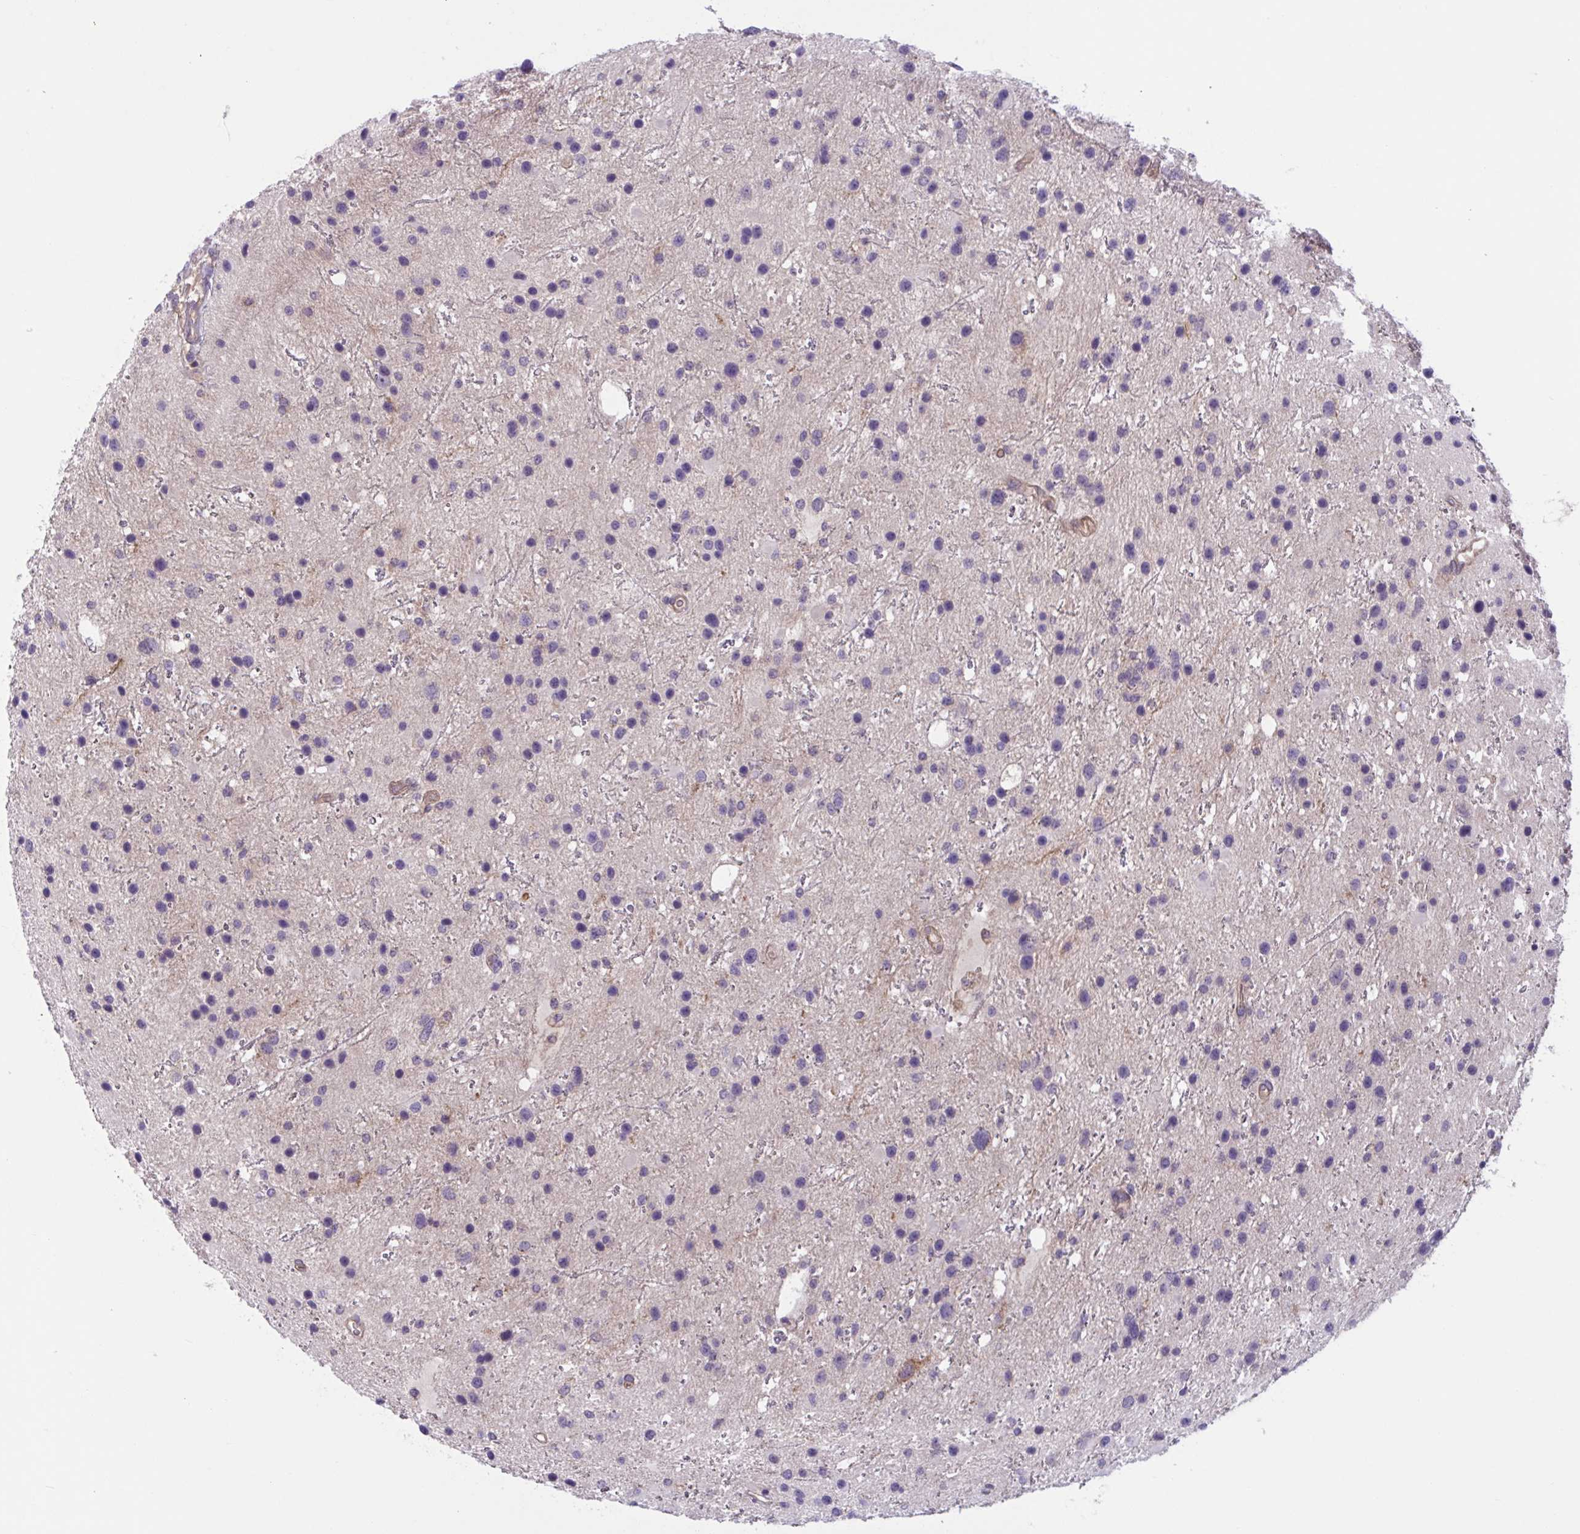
{"staining": {"intensity": "negative", "quantity": "none", "location": "none"}, "tissue": "glioma", "cell_type": "Tumor cells", "image_type": "cancer", "snomed": [{"axis": "morphology", "description": "Glioma, malignant, Low grade"}, {"axis": "topography", "description": "Brain"}], "caption": "Tumor cells show no significant positivity in malignant glioma (low-grade). (DAB (3,3'-diaminobenzidine) immunohistochemistry, high magnification).", "gene": "TTC7B", "patient": {"sex": "female", "age": 32}}